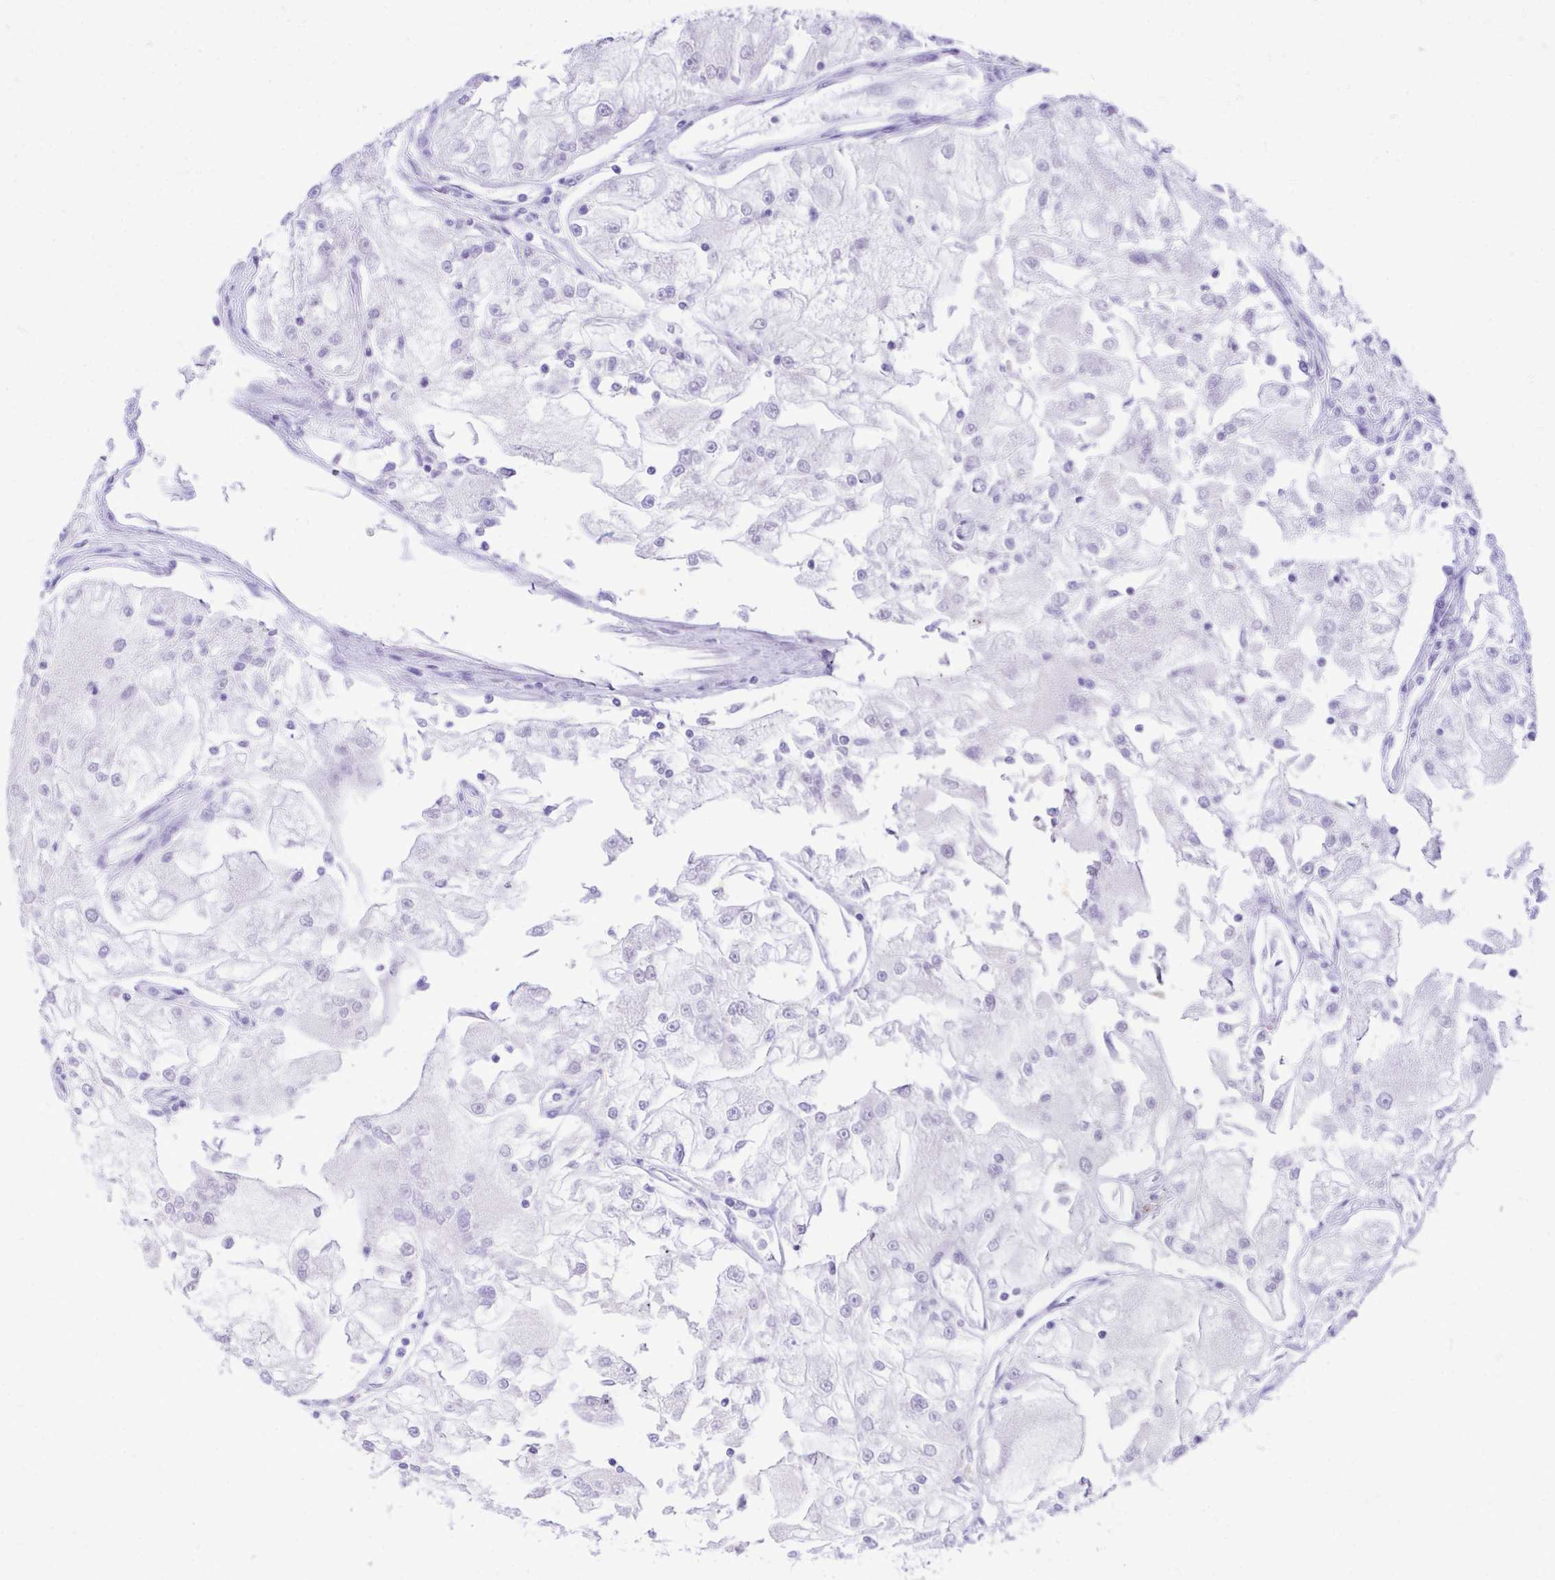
{"staining": {"intensity": "negative", "quantity": "none", "location": "none"}, "tissue": "renal cancer", "cell_type": "Tumor cells", "image_type": "cancer", "snomed": [{"axis": "morphology", "description": "Adenocarcinoma, NOS"}, {"axis": "topography", "description": "Kidney"}], "caption": "DAB (3,3'-diaminobenzidine) immunohistochemical staining of adenocarcinoma (renal) displays no significant staining in tumor cells.", "gene": "MON1A", "patient": {"sex": "female", "age": 72}}